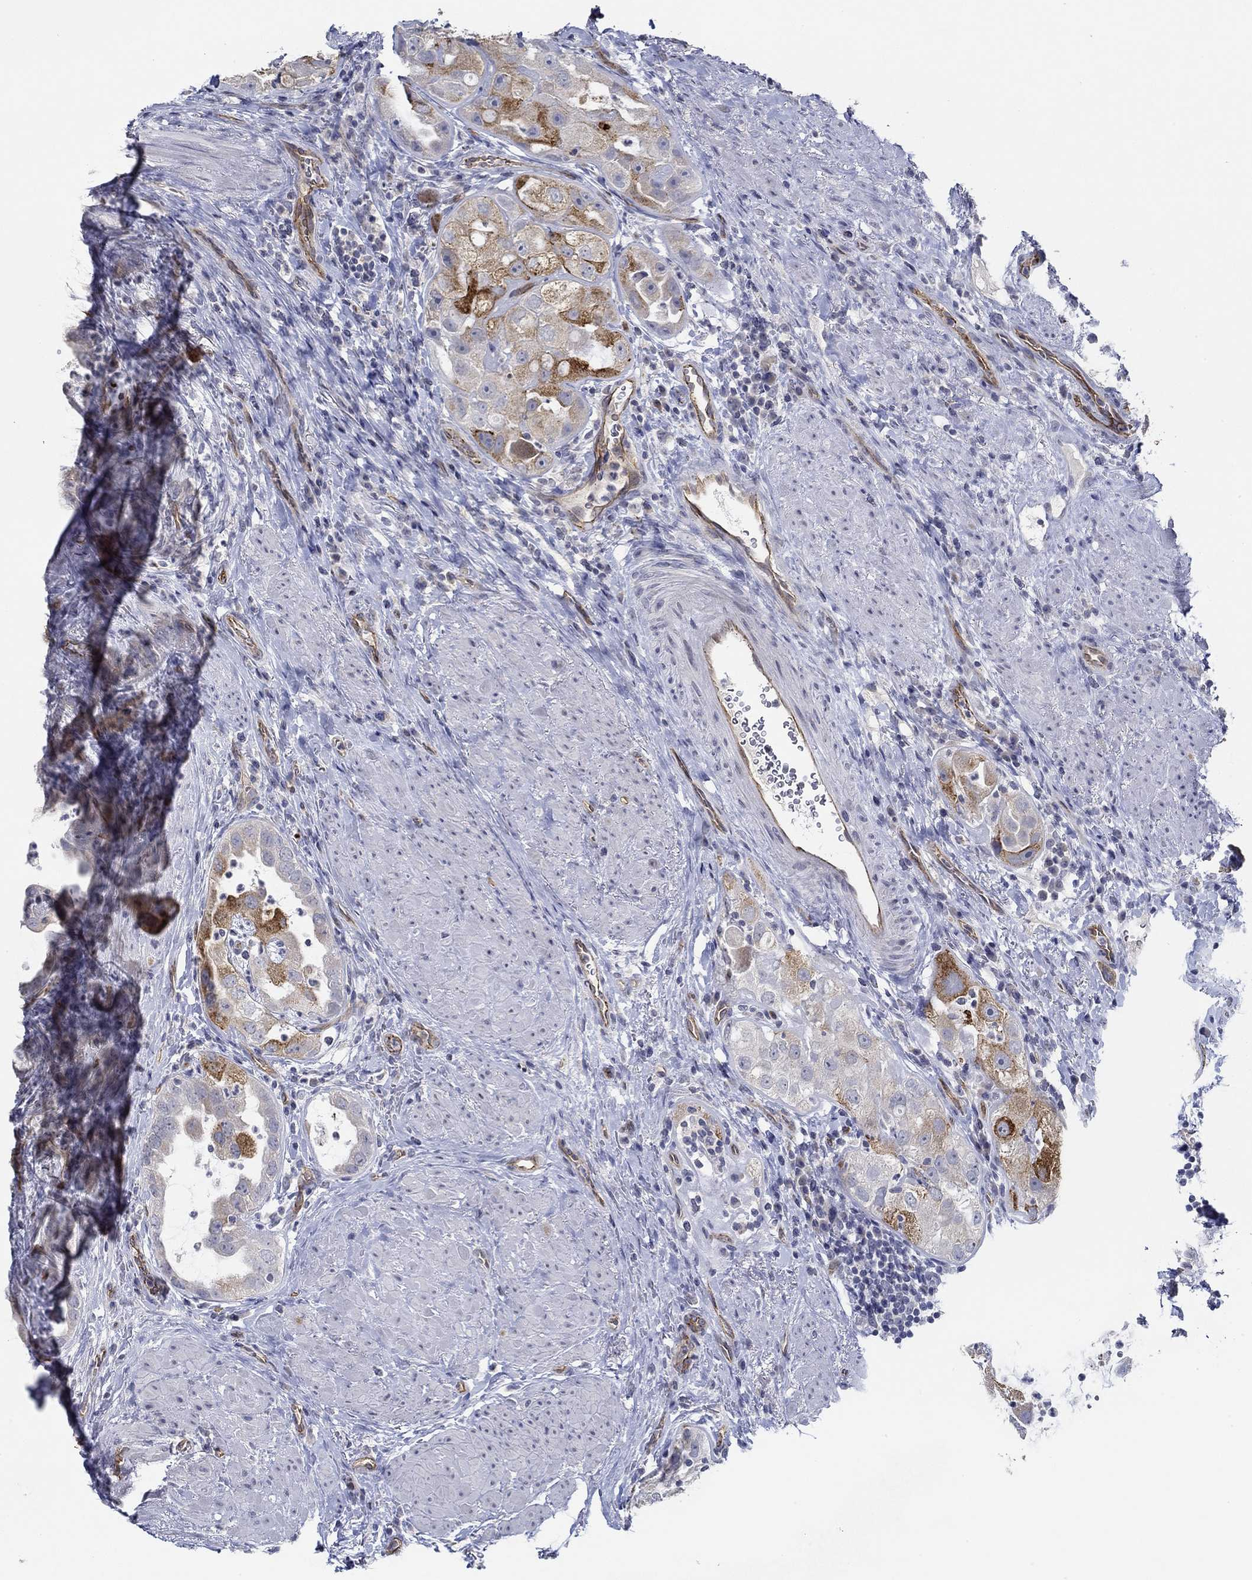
{"staining": {"intensity": "strong", "quantity": "<25%", "location": "cytoplasmic/membranous"}, "tissue": "urothelial cancer", "cell_type": "Tumor cells", "image_type": "cancer", "snomed": [{"axis": "morphology", "description": "Urothelial carcinoma, High grade"}, {"axis": "topography", "description": "Urinary bladder"}], "caption": "Immunohistochemical staining of human urothelial carcinoma (high-grade) demonstrates medium levels of strong cytoplasmic/membranous protein staining in approximately <25% of tumor cells. The staining was performed using DAB, with brown indicating positive protein expression. Nuclei are stained blue with hematoxylin.", "gene": "GJA5", "patient": {"sex": "female", "age": 41}}